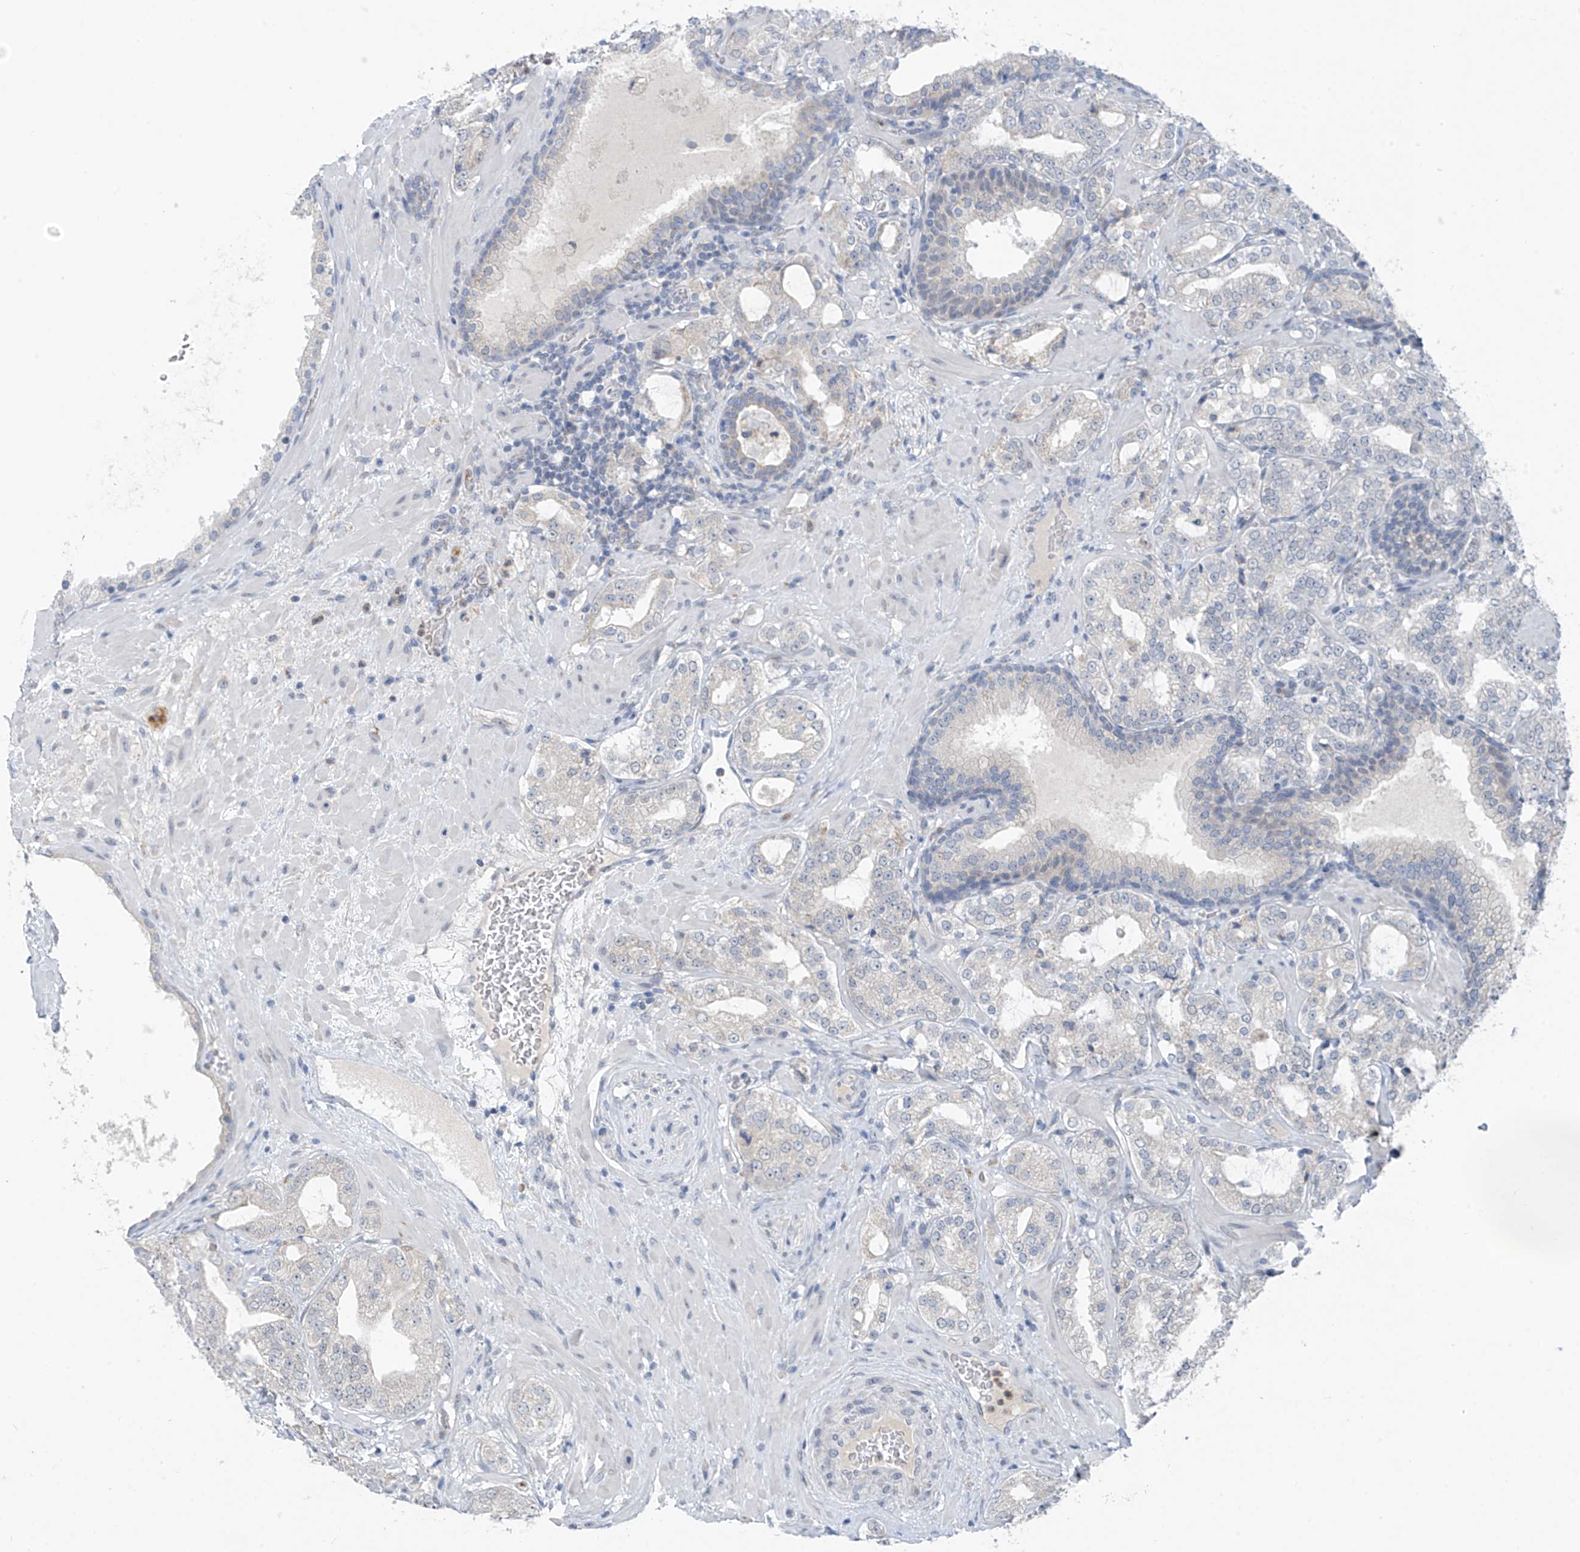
{"staining": {"intensity": "negative", "quantity": "none", "location": "none"}, "tissue": "prostate cancer", "cell_type": "Tumor cells", "image_type": "cancer", "snomed": [{"axis": "morphology", "description": "Adenocarcinoma, High grade"}, {"axis": "topography", "description": "Prostate"}], "caption": "High magnification brightfield microscopy of adenocarcinoma (high-grade) (prostate) stained with DAB (brown) and counterstained with hematoxylin (blue): tumor cells show no significant staining. (Stains: DAB (3,3'-diaminobenzidine) immunohistochemistry with hematoxylin counter stain, Microscopy: brightfield microscopy at high magnification).", "gene": "CYP4V2", "patient": {"sex": "male", "age": 64}}